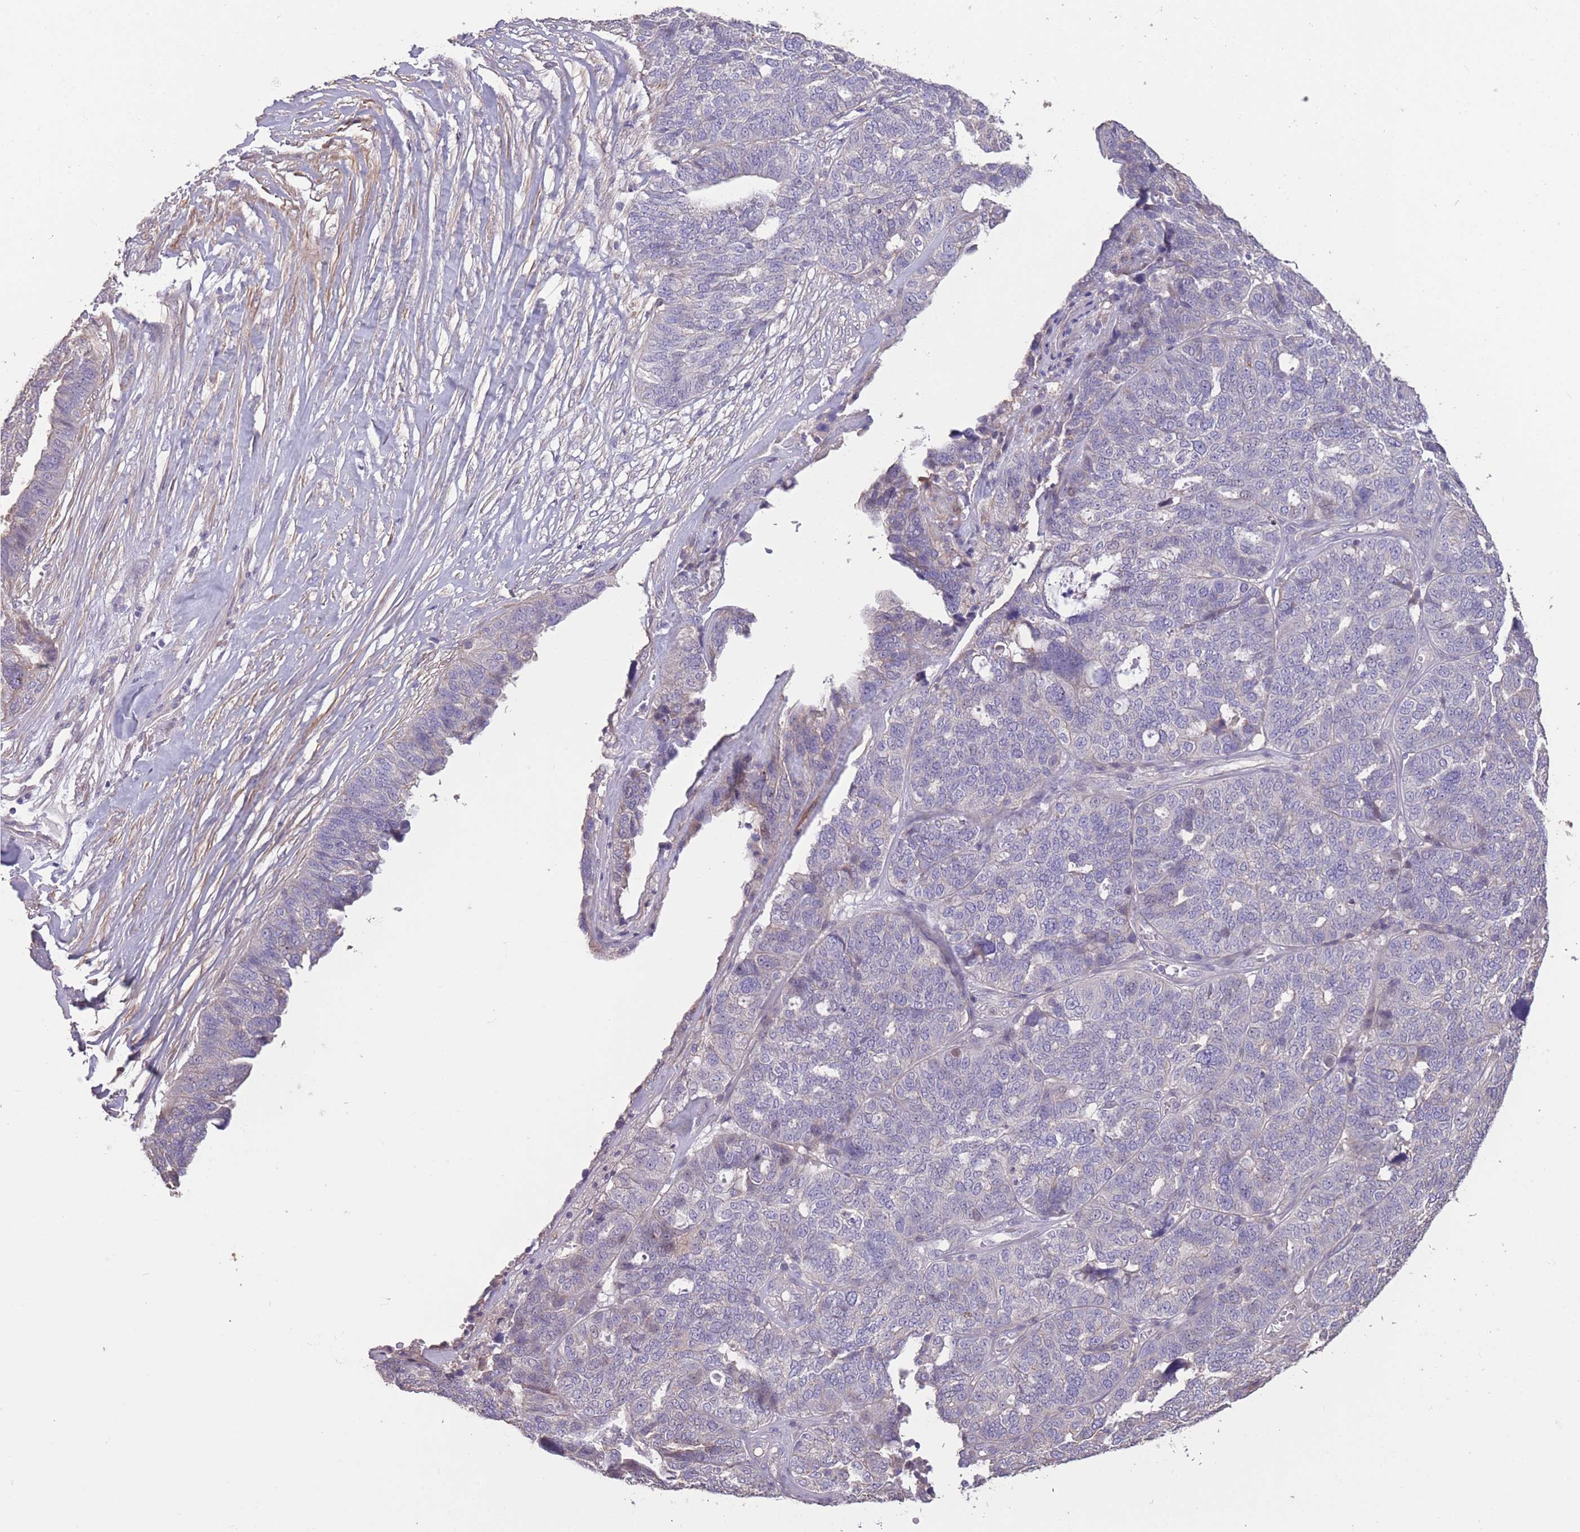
{"staining": {"intensity": "negative", "quantity": "none", "location": "none"}, "tissue": "ovarian cancer", "cell_type": "Tumor cells", "image_type": "cancer", "snomed": [{"axis": "morphology", "description": "Cystadenocarcinoma, serous, NOS"}, {"axis": "topography", "description": "Ovary"}], "caption": "This is an immunohistochemistry histopathology image of human ovarian serous cystadenocarcinoma. There is no positivity in tumor cells.", "gene": "RSPH10B", "patient": {"sex": "female", "age": 59}}